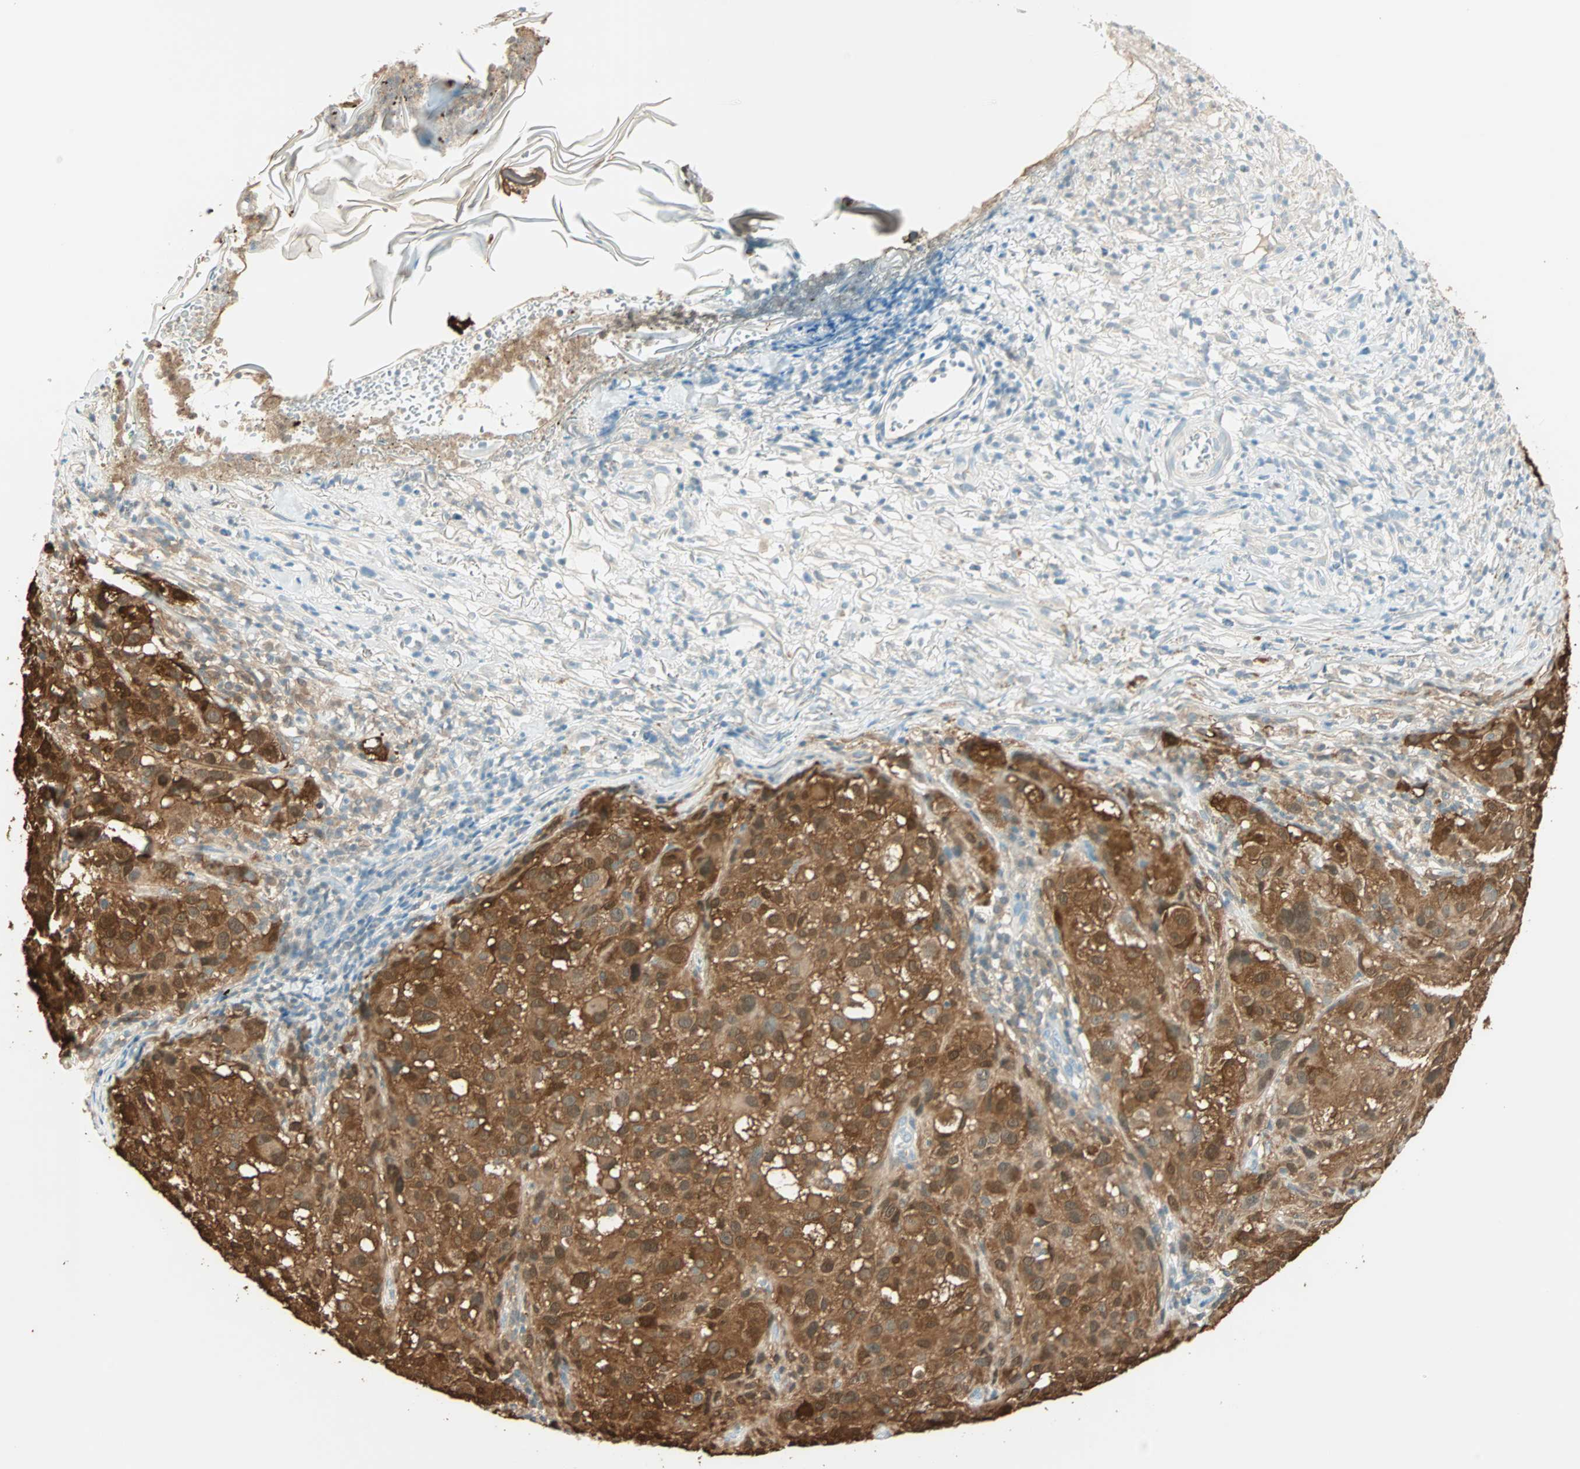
{"staining": {"intensity": "strong", "quantity": ">75%", "location": "cytoplasmic/membranous,nuclear"}, "tissue": "melanoma", "cell_type": "Tumor cells", "image_type": "cancer", "snomed": [{"axis": "morphology", "description": "Necrosis, NOS"}, {"axis": "morphology", "description": "Malignant melanoma, NOS"}, {"axis": "topography", "description": "Skin"}], "caption": "Immunohistochemical staining of human malignant melanoma demonstrates high levels of strong cytoplasmic/membranous and nuclear staining in about >75% of tumor cells. Ihc stains the protein of interest in brown and the nuclei are stained blue.", "gene": "S100A1", "patient": {"sex": "female", "age": 87}}